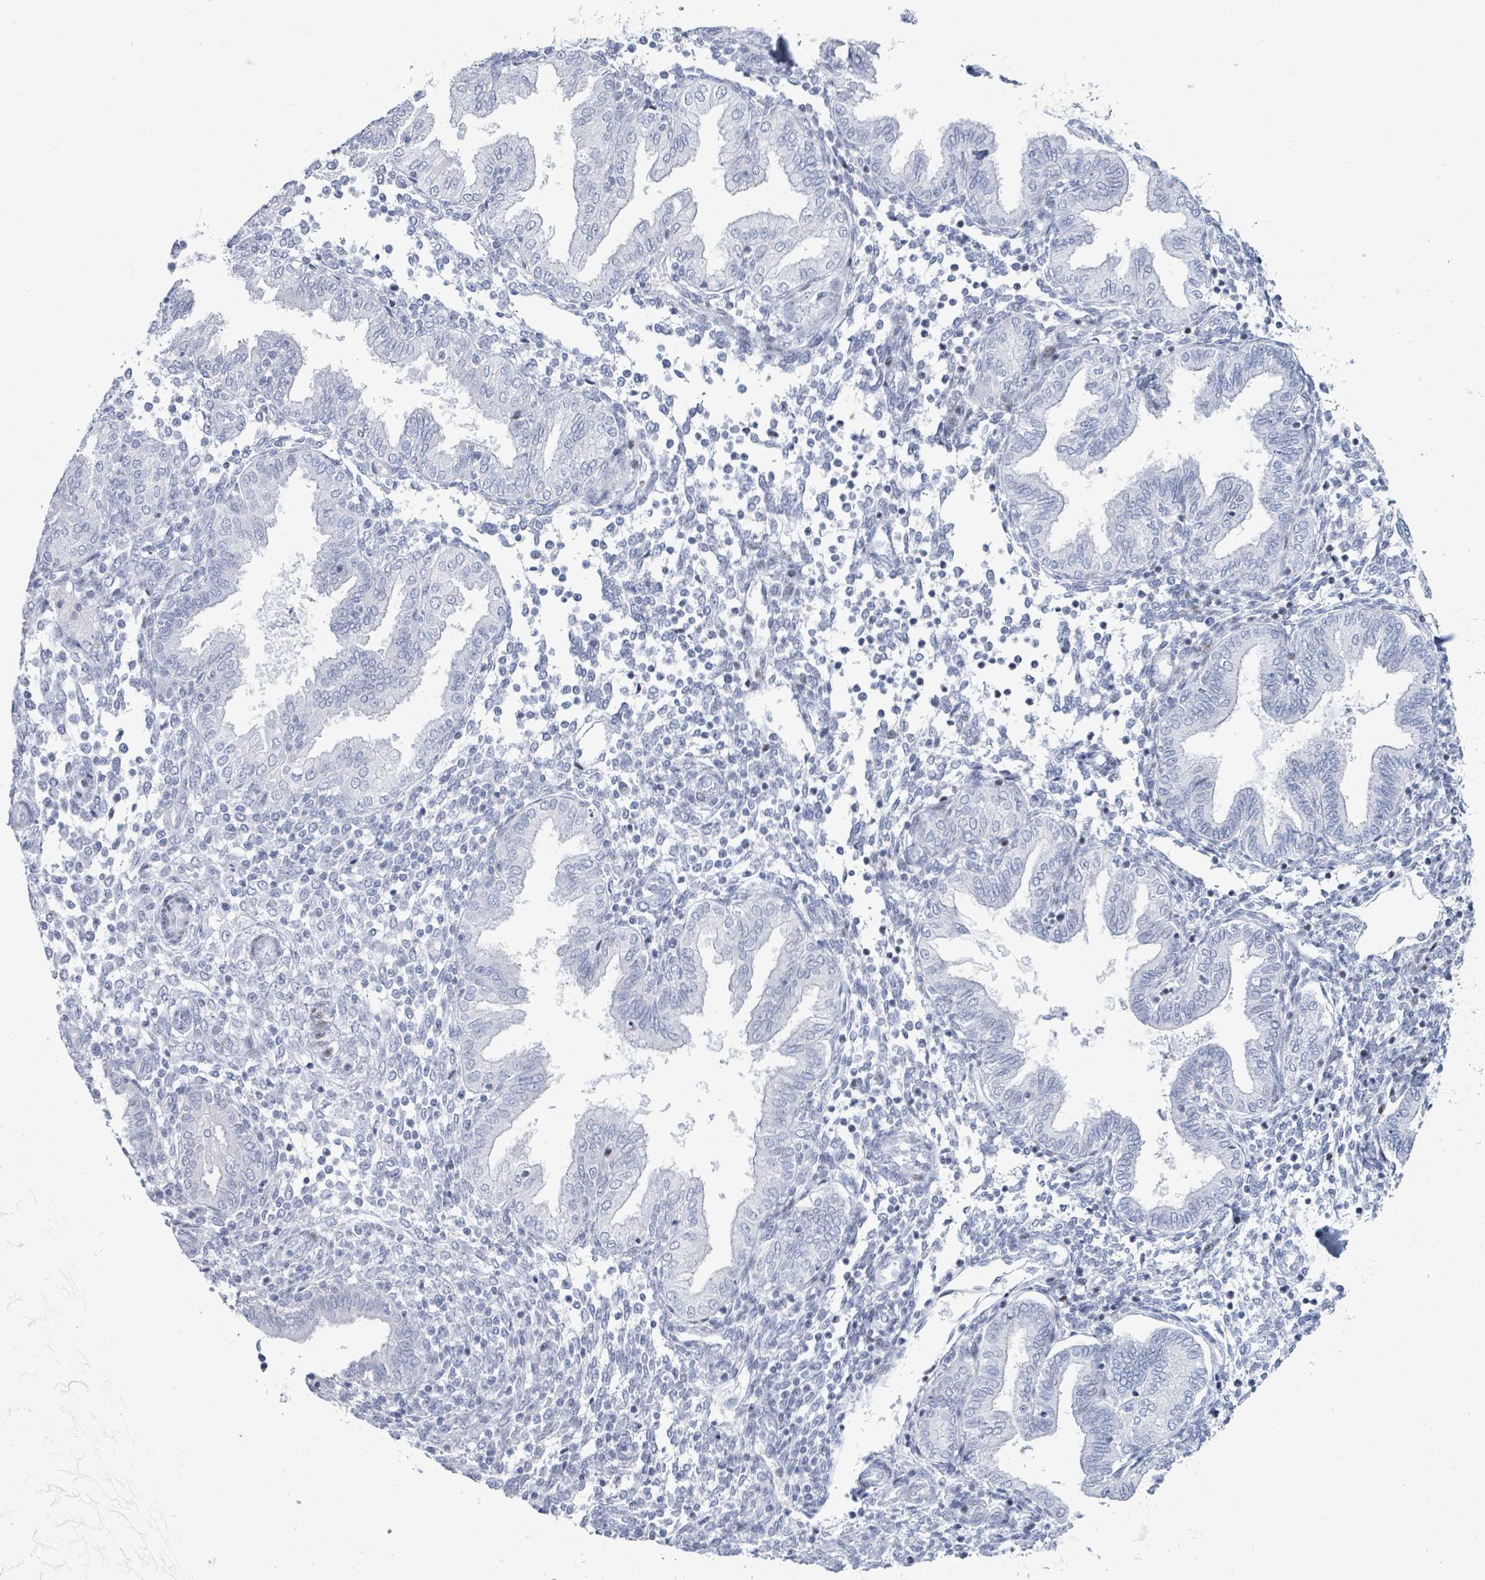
{"staining": {"intensity": "negative", "quantity": "none", "location": "none"}, "tissue": "endometrium", "cell_type": "Cells in endometrial stroma", "image_type": "normal", "snomed": [{"axis": "morphology", "description": "Normal tissue, NOS"}, {"axis": "topography", "description": "Endometrium"}], "caption": "Protein analysis of unremarkable endometrium shows no significant positivity in cells in endometrial stroma. The staining is performed using DAB (3,3'-diaminobenzidine) brown chromogen with nuclei counter-stained in using hematoxylin.", "gene": "MALL", "patient": {"sex": "female", "age": 53}}